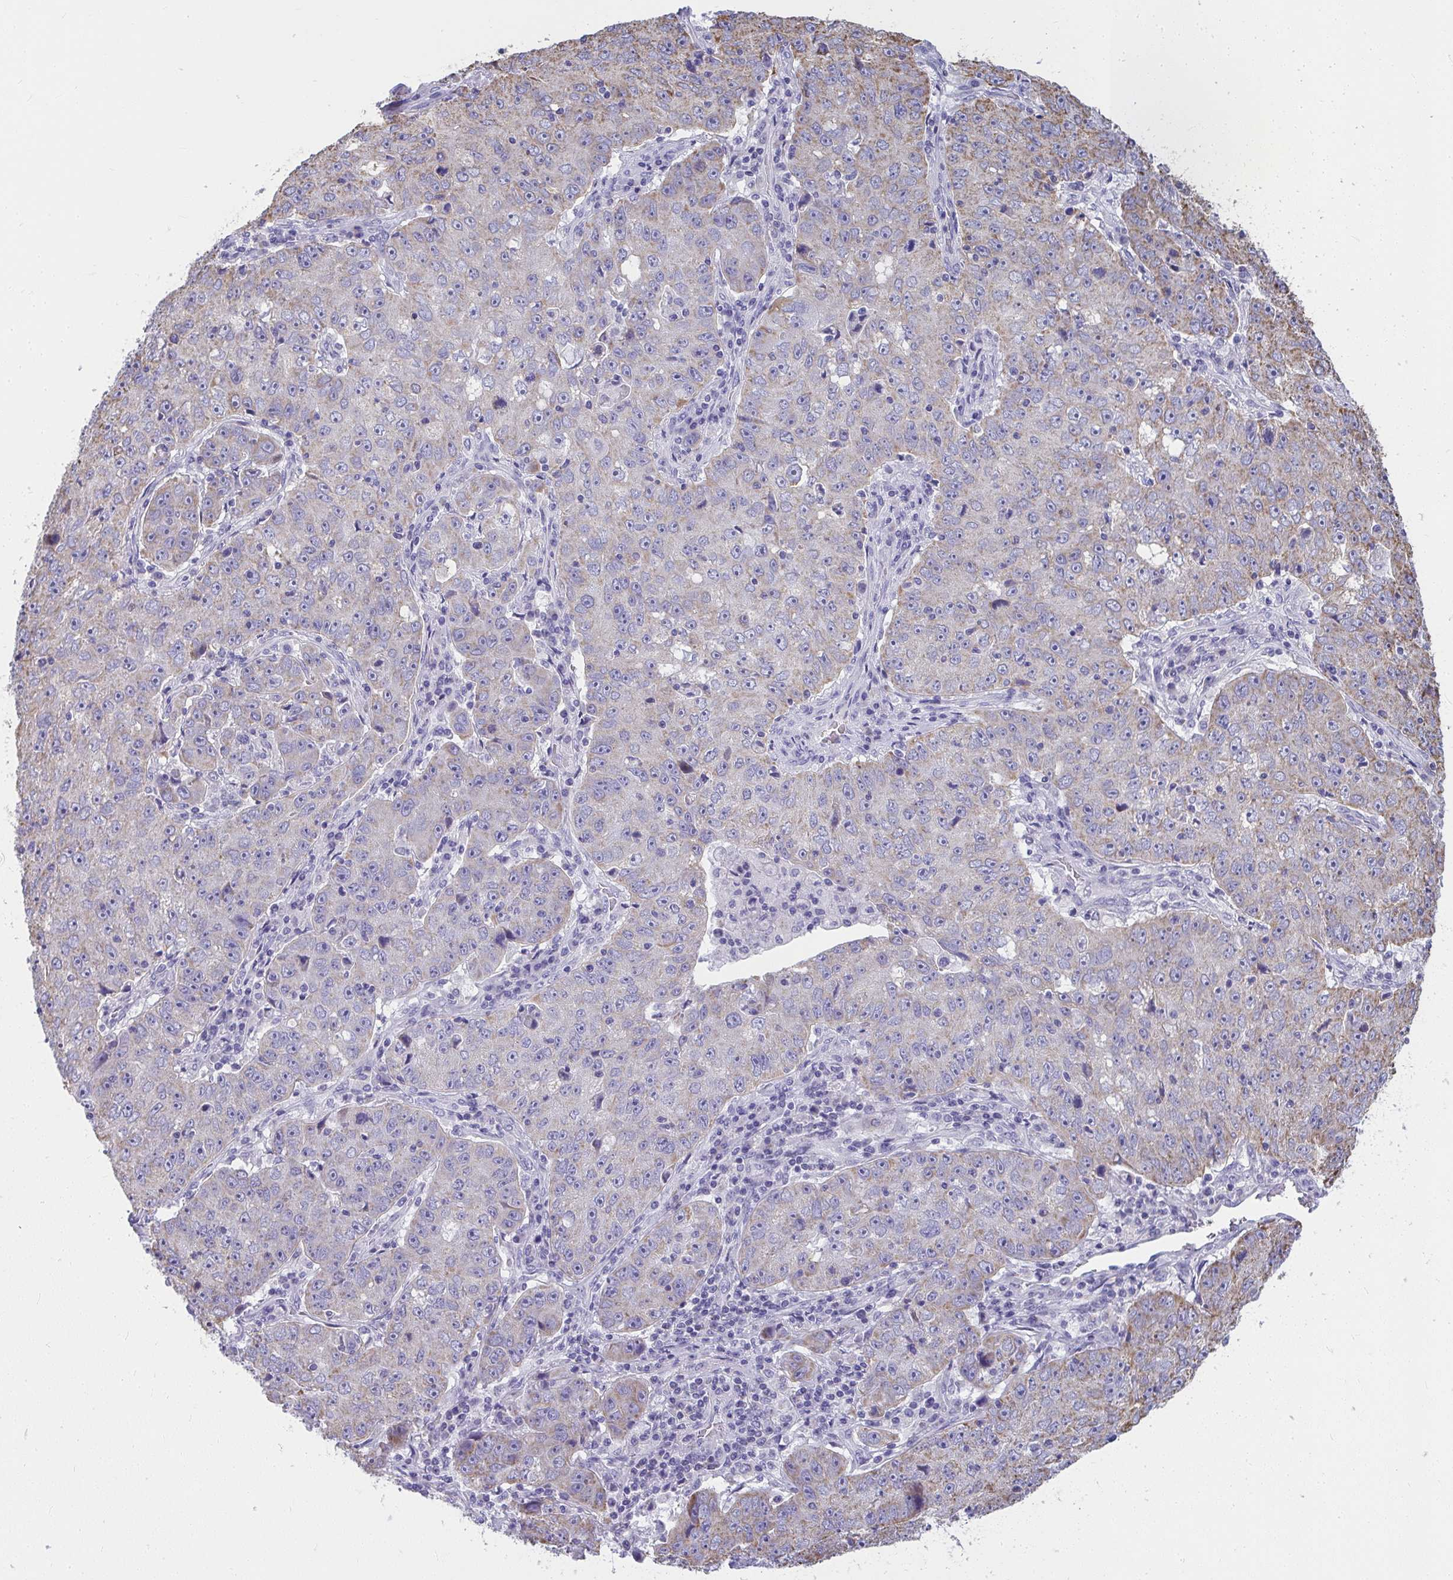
{"staining": {"intensity": "moderate", "quantity": "25%-75%", "location": "cytoplasmic/membranous"}, "tissue": "lung cancer", "cell_type": "Tumor cells", "image_type": "cancer", "snomed": [{"axis": "morphology", "description": "Normal morphology"}, {"axis": "morphology", "description": "Adenocarcinoma, NOS"}, {"axis": "topography", "description": "Lymph node"}, {"axis": "topography", "description": "Lung"}], "caption": "Immunohistochemistry of human lung adenocarcinoma shows medium levels of moderate cytoplasmic/membranous staining in about 25%-75% of tumor cells. (DAB IHC, brown staining for protein, blue staining for nuclei).", "gene": "SLC6A1", "patient": {"sex": "female", "age": 57}}